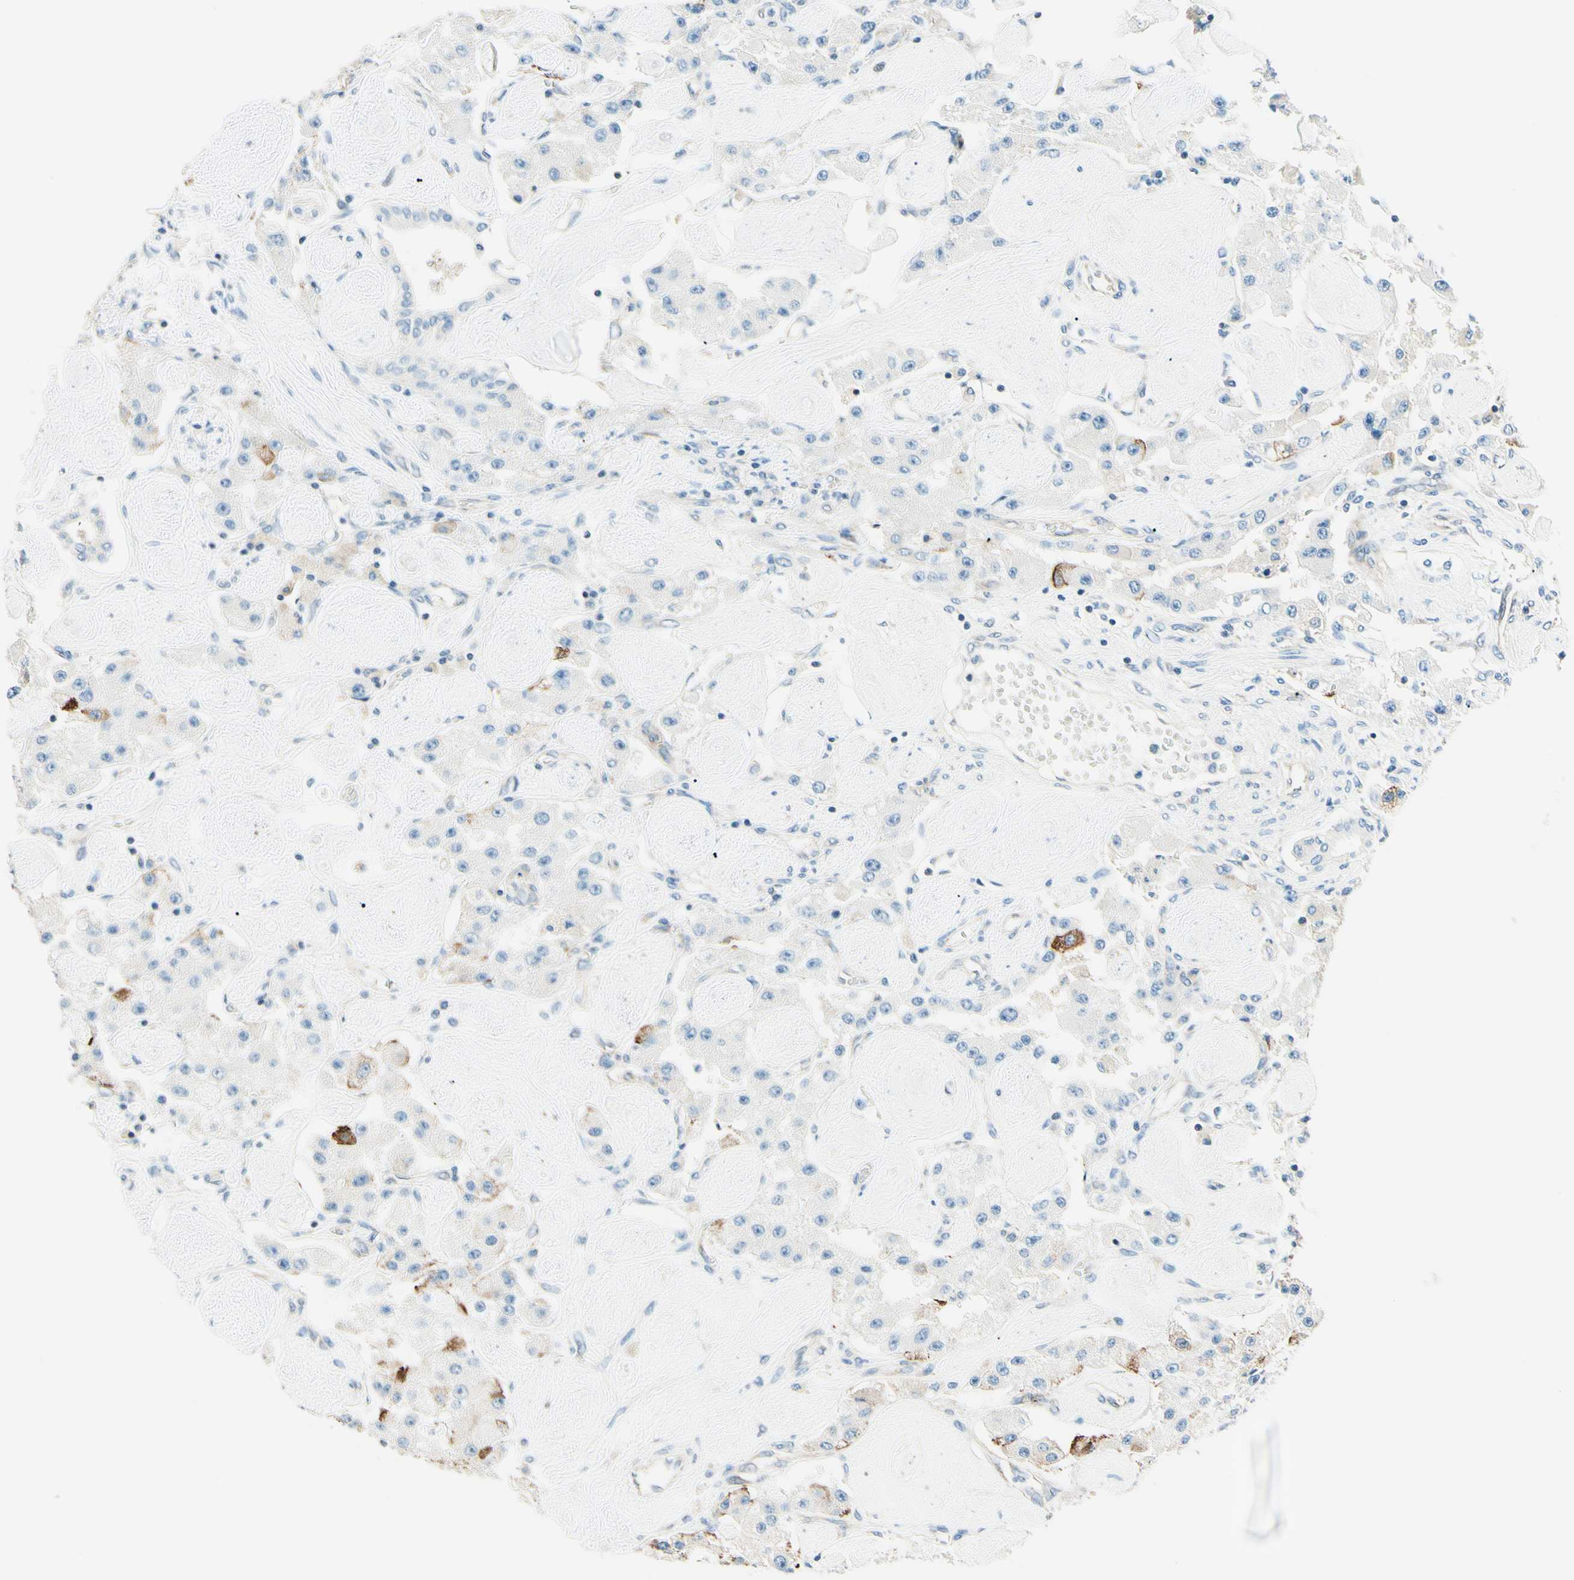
{"staining": {"intensity": "moderate", "quantity": "<25%", "location": "cytoplasmic/membranous"}, "tissue": "carcinoid", "cell_type": "Tumor cells", "image_type": "cancer", "snomed": [{"axis": "morphology", "description": "Carcinoid, malignant, NOS"}, {"axis": "topography", "description": "Pancreas"}], "caption": "A brown stain shows moderate cytoplasmic/membranous staining of a protein in human carcinoid (malignant) tumor cells. Using DAB (brown) and hematoxylin (blue) stains, captured at high magnification using brightfield microscopy.", "gene": "TAOK2", "patient": {"sex": "male", "age": 41}}